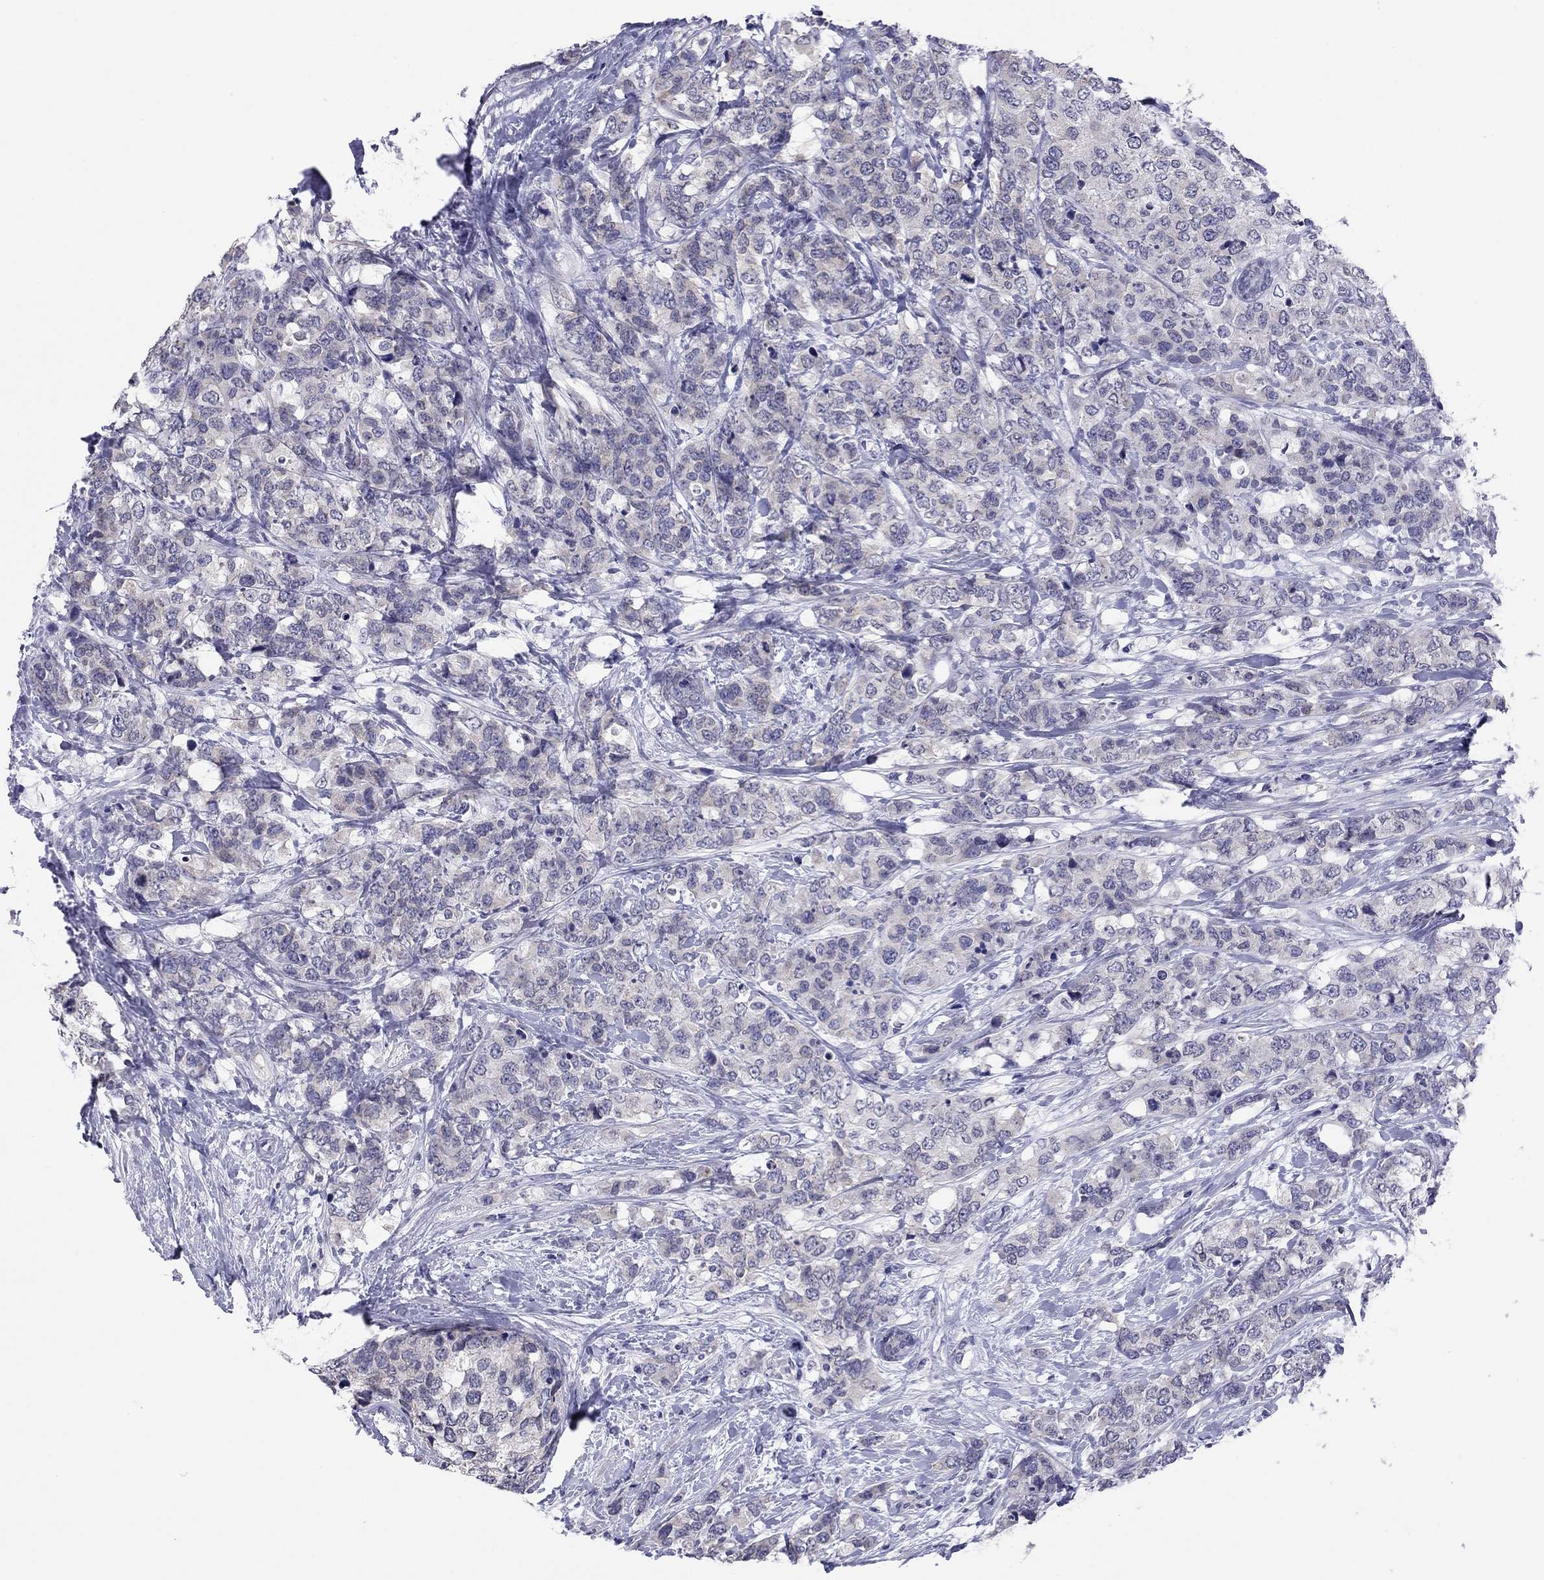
{"staining": {"intensity": "weak", "quantity": "<25%", "location": "cytoplasmic/membranous"}, "tissue": "breast cancer", "cell_type": "Tumor cells", "image_type": "cancer", "snomed": [{"axis": "morphology", "description": "Lobular carcinoma"}, {"axis": "topography", "description": "Breast"}], "caption": "A histopathology image of breast cancer (lobular carcinoma) stained for a protein reveals no brown staining in tumor cells. (Immunohistochemistry (ihc), brightfield microscopy, high magnification).", "gene": "ARMC12", "patient": {"sex": "female", "age": 59}}